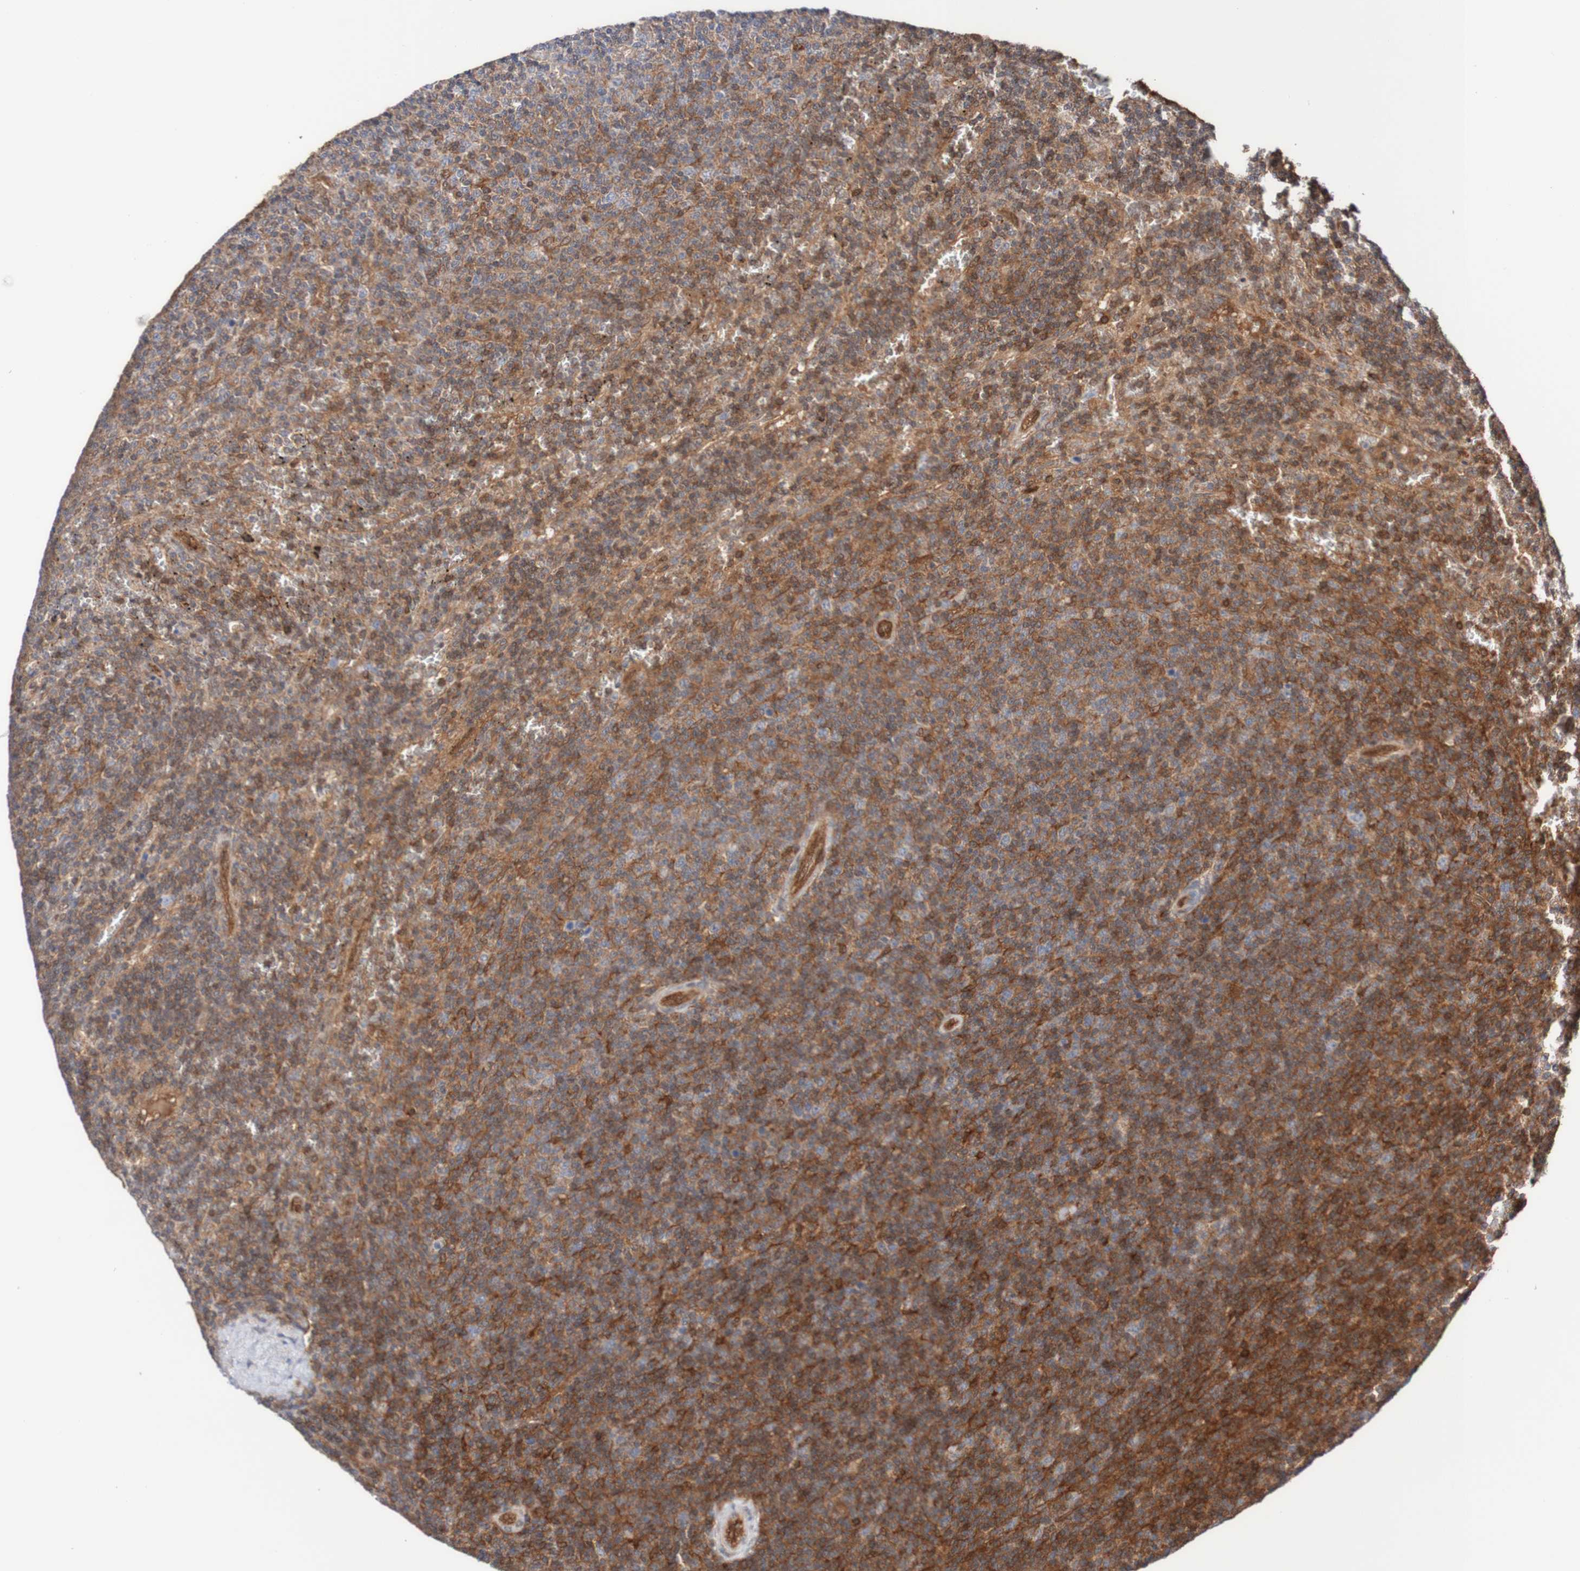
{"staining": {"intensity": "moderate", "quantity": "<25%", "location": "cytoplasmic/membranous"}, "tissue": "lymphoma", "cell_type": "Tumor cells", "image_type": "cancer", "snomed": [{"axis": "morphology", "description": "Malignant lymphoma, non-Hodgkin's type, Low grade"}, {"axis": "topography", "description": "Spleen"}], "caption": "Lymphoma stained with immunohistochemistry (IHC) demonstrates moderate cytoplasmic/membranous expression in approximately <25% of tumor cells.", "gene": "RIGI", "patient": {"sex": "female", "age": 50}}